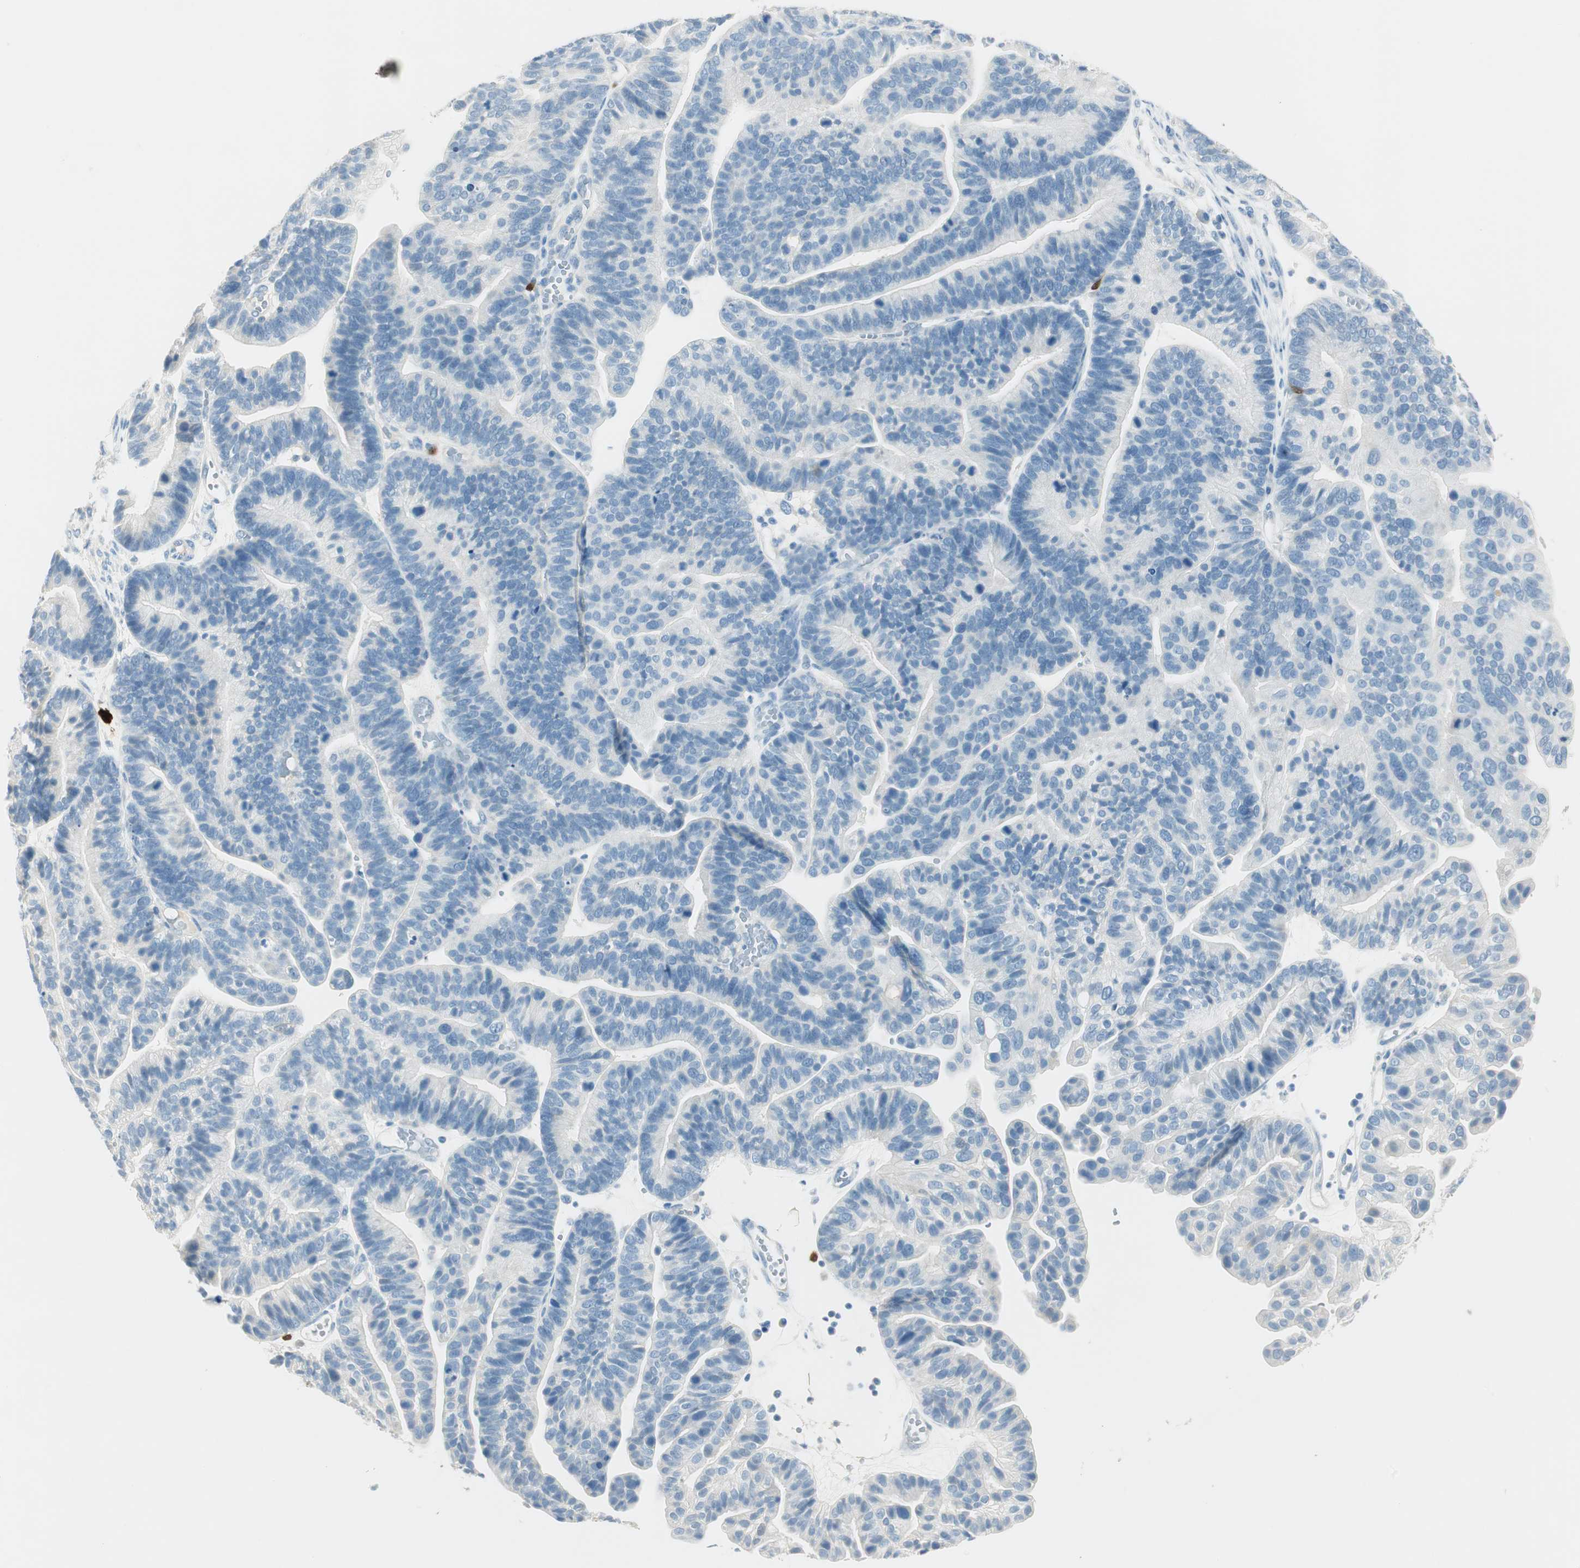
{"staining": {"intensity": "negative", "quantity": "none", "location": "none"}, "tissue": "ovarian cancer", "cell_type": "Tumor cells", "image_type": "cancer", "snomed": [{"axis": "morphology", "description": "Cystadenocarcinoma, serous, NOS"}, {"axis": "topography", "description": "Ovary"}], "caption": "Human serous cystadenocarcinoma (ovarian) stained for a protein using IHC shows no positivity in tumor cells.", "gene": "HPGD", "patient": {"sex": "female", "age": 56}}